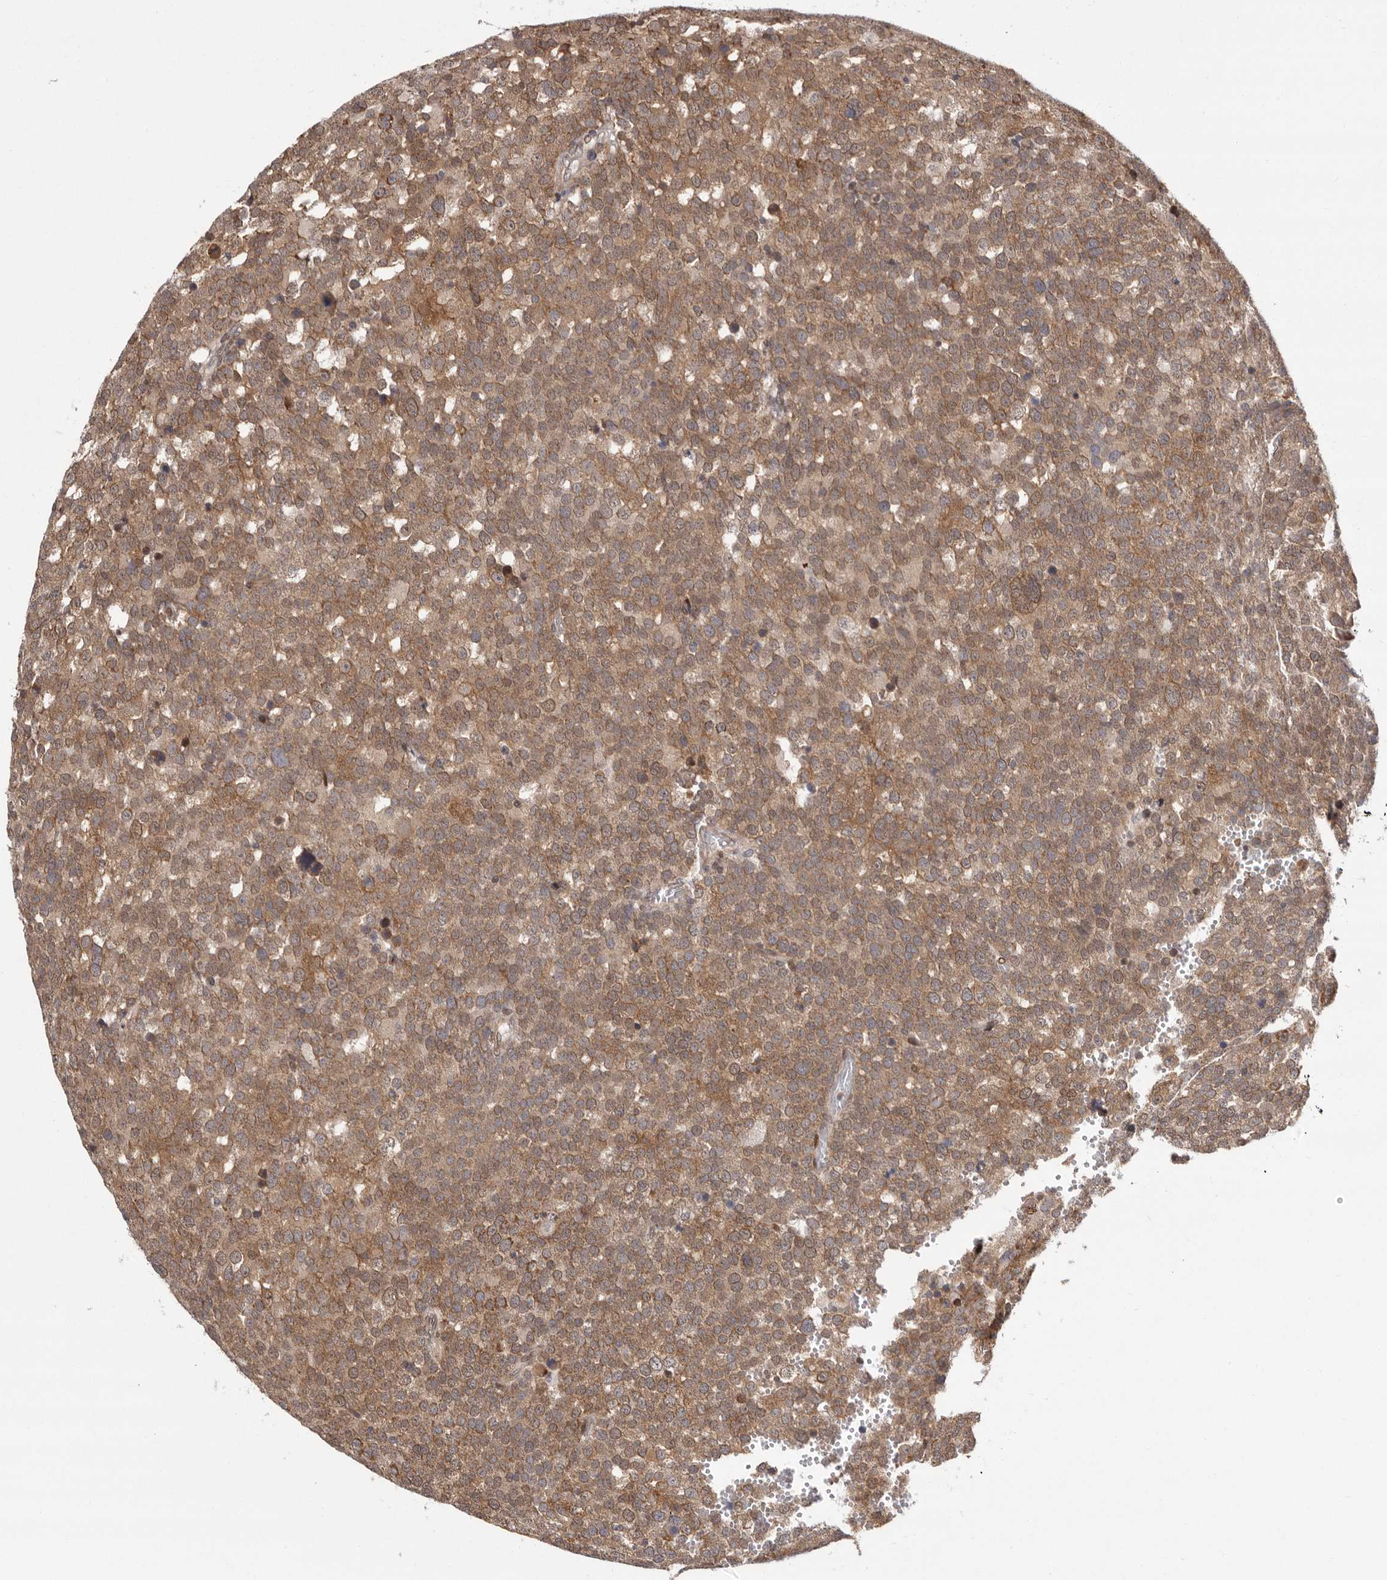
{"staining": {"intensity": "moderate", "quantity": ">75%", "location": "cytoplasmic/membranous"}, "tissue": "testis cancer", "cell_type": "Tumor cells", "image_type": "cancer", "snomed": [{"axis": "morphology", "description": "Seminoma, NOS"}, {"axis": "topography", "description": "Testis"}], "caption": "Seminoma (testis) was stained to show a protein in brown. There is medium levels of moderate cytoplasmic/membranous expression in approximately >75% of tumor cells.", "gene": "GLRX3", "patient": {"sex": "male", "age": 71}}